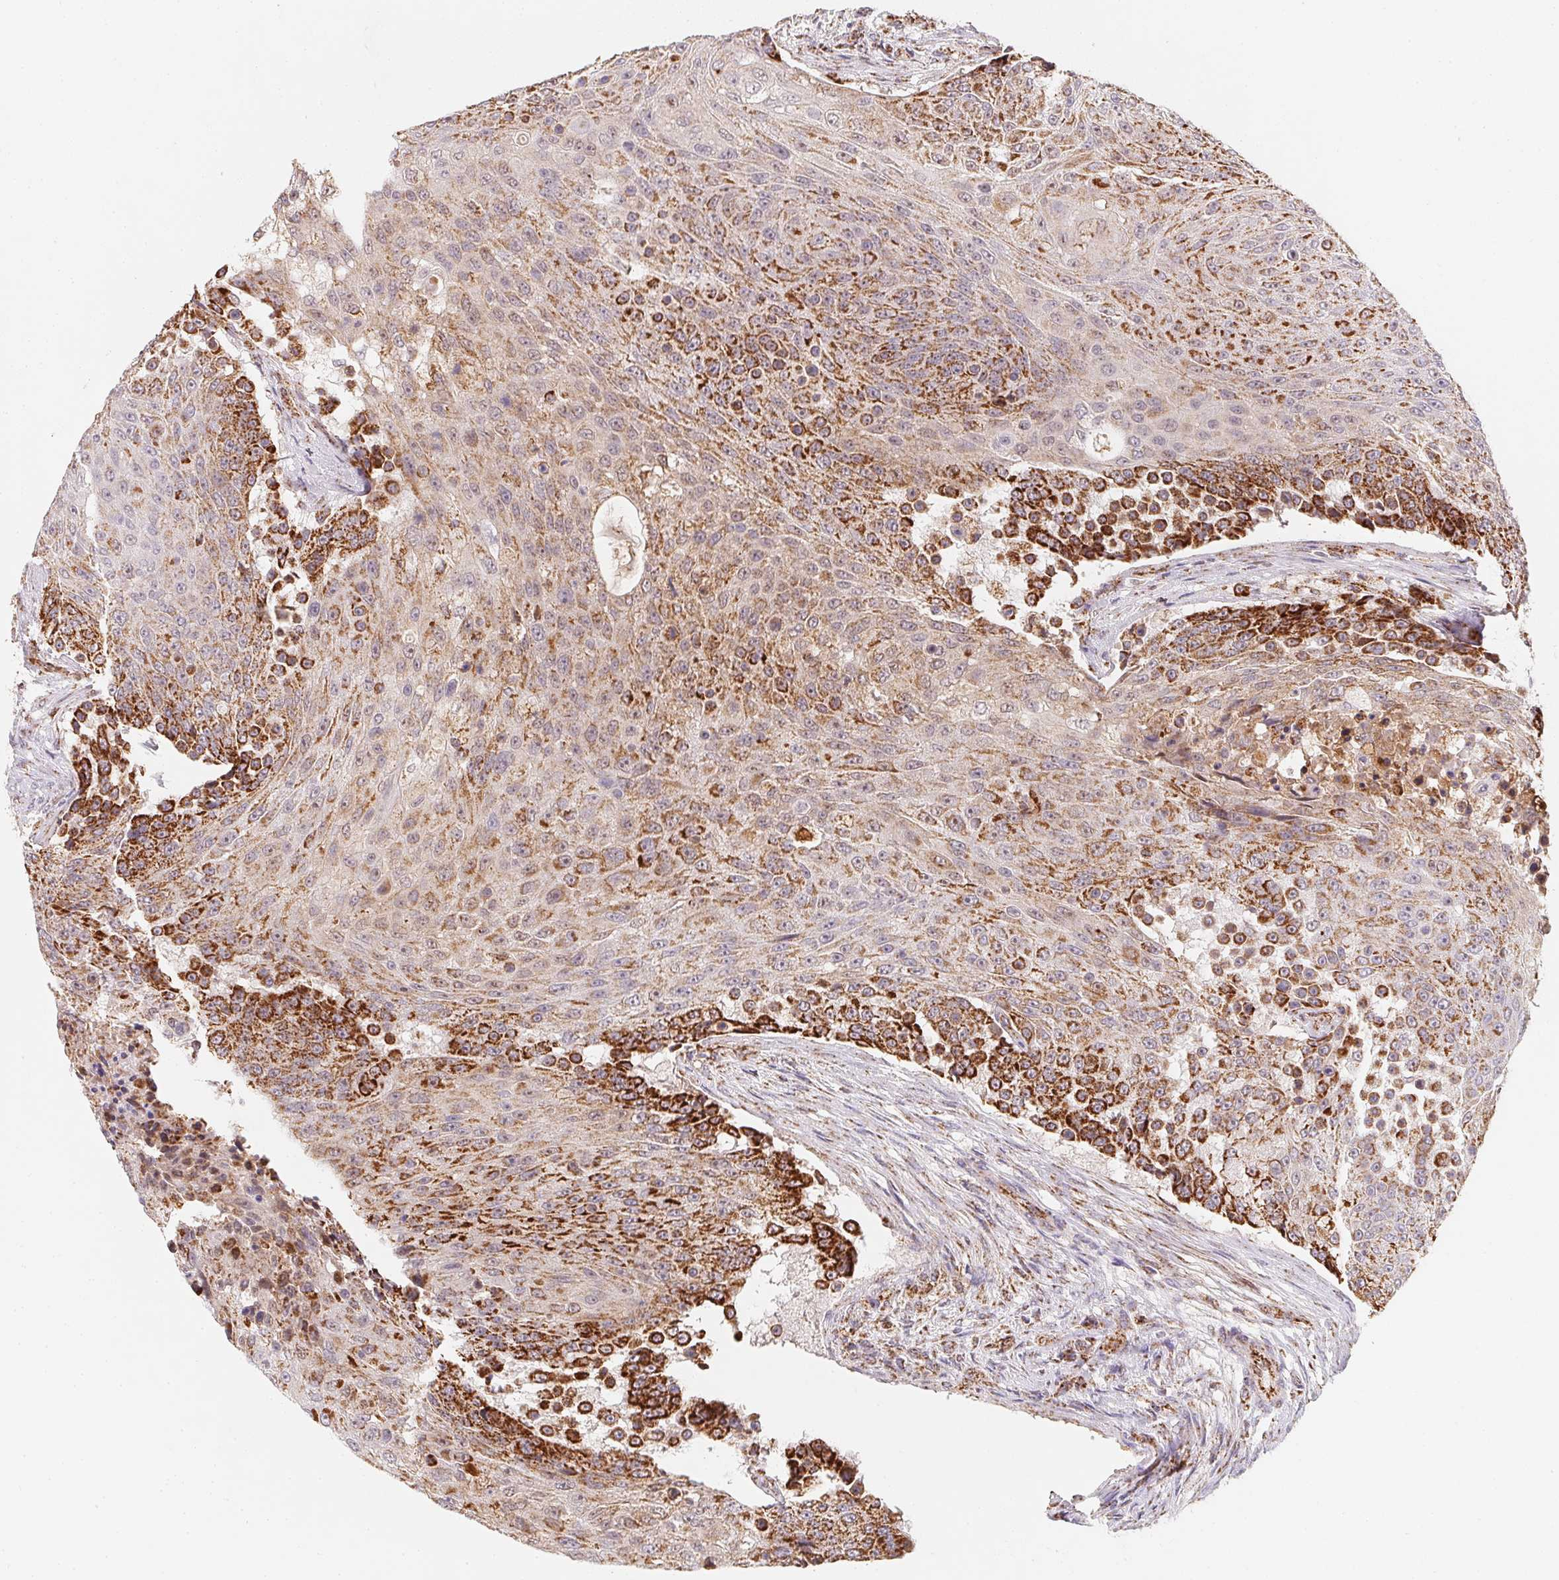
{"staining": {"intensity": "strong", "quantity": "25%-75%", "location": "cytoplasmic/membranous"}, "tissue": "urothelial cancer", "cell_type": "Tumor cells", "image_type": "cancer", "snomed": [{"axis": "morphology", "description": "Urothelial carcinoma, High grade"}, {"axis": "topography", "description": "Urinary bladder"}], "caption": "Urothelial carcinoma (high-grade) stained for a protein demonstrates strong cytoplasmic/membranous positivity in tumor cells.", "gene": "NDUFS6", "patient": {"sex": "female", "age": 63}}